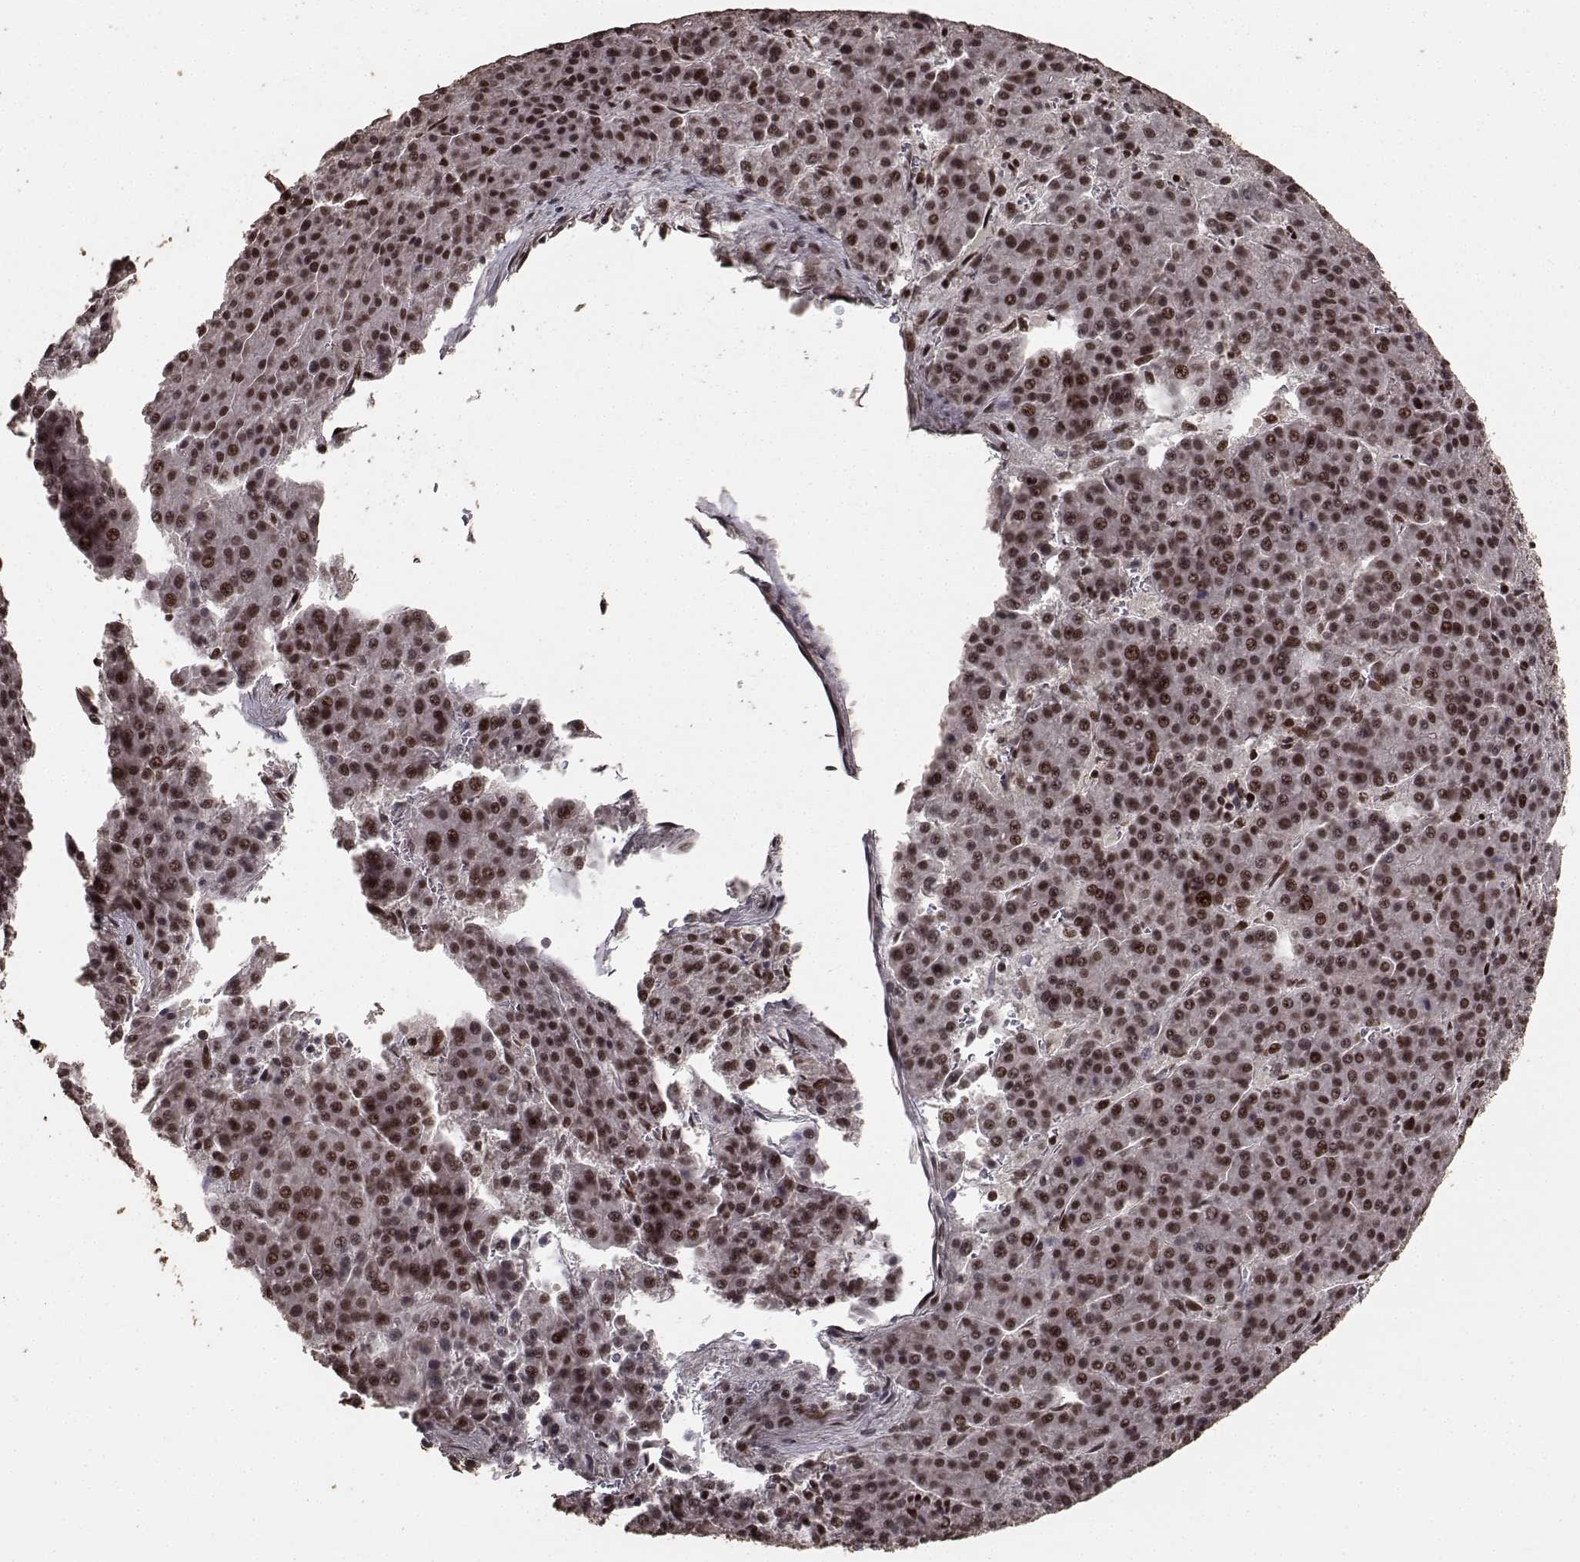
{"staining": {"intensity": "strong", "quantity": ">75%", "location": "cytoplasmic/membranous,nuclear"}, "tissue": "liver cancer", "cell_type": "Tumor cells", "image_type": "cancer", "snomed": [{"axis": "morphology", "description": "Carcinoma, Hepatocellular, NOS"}, {"axis": "topography", "description": "Liver"}], "caption": "IHC (DAB (3,3'-diaminobenzidine)) staining of hepatocellular carcinoma (liver) shows strong cytoplasmic/membranous and nuclear protein positivity in approximately >75% of tumor cells.", "gene": "SF1", "patient": {"sex": "female", "age": 58}}